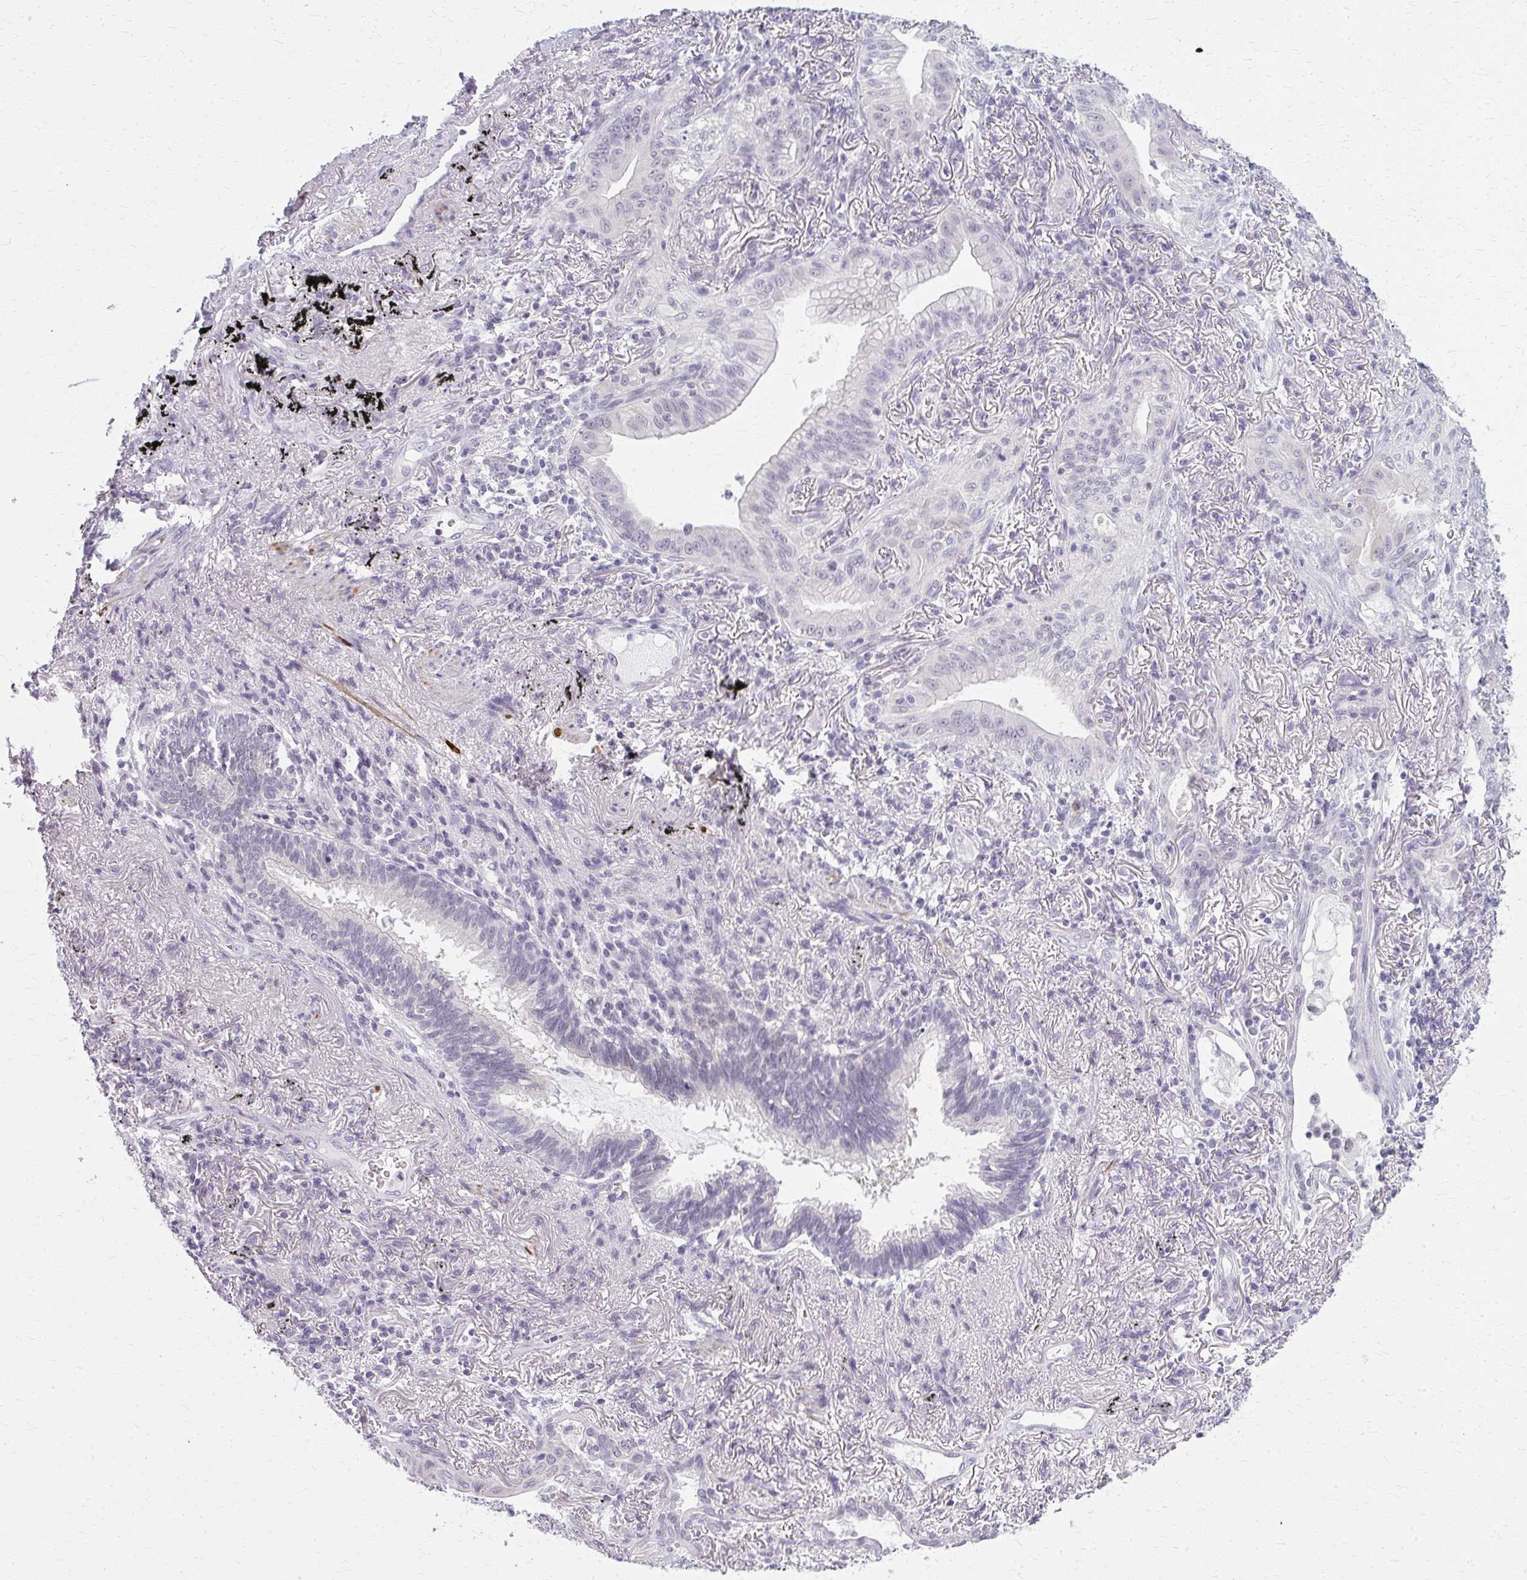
{"staining": {"intensity": "negative", "quantity": "none", "location": "none"}, "tissue": "lung cancer", "cell_type": "Tumor cells", "image_type": "cancer", "snomed": [{"axis": "morphology", "description": "Adenocarcinoma, NOS"}, {"axis": "topography", "description": "Lung"}], "caption": "The IHC photomicrograph has no significant positivity in tumor cells of lung adenocarcinoma tissue. (DAB (3,3'-diaminobenzidine) immunohistochemistry (IHC), high magnification).", "gene": "CASQ2", "patient": {"sex": "male", "age": 77}}